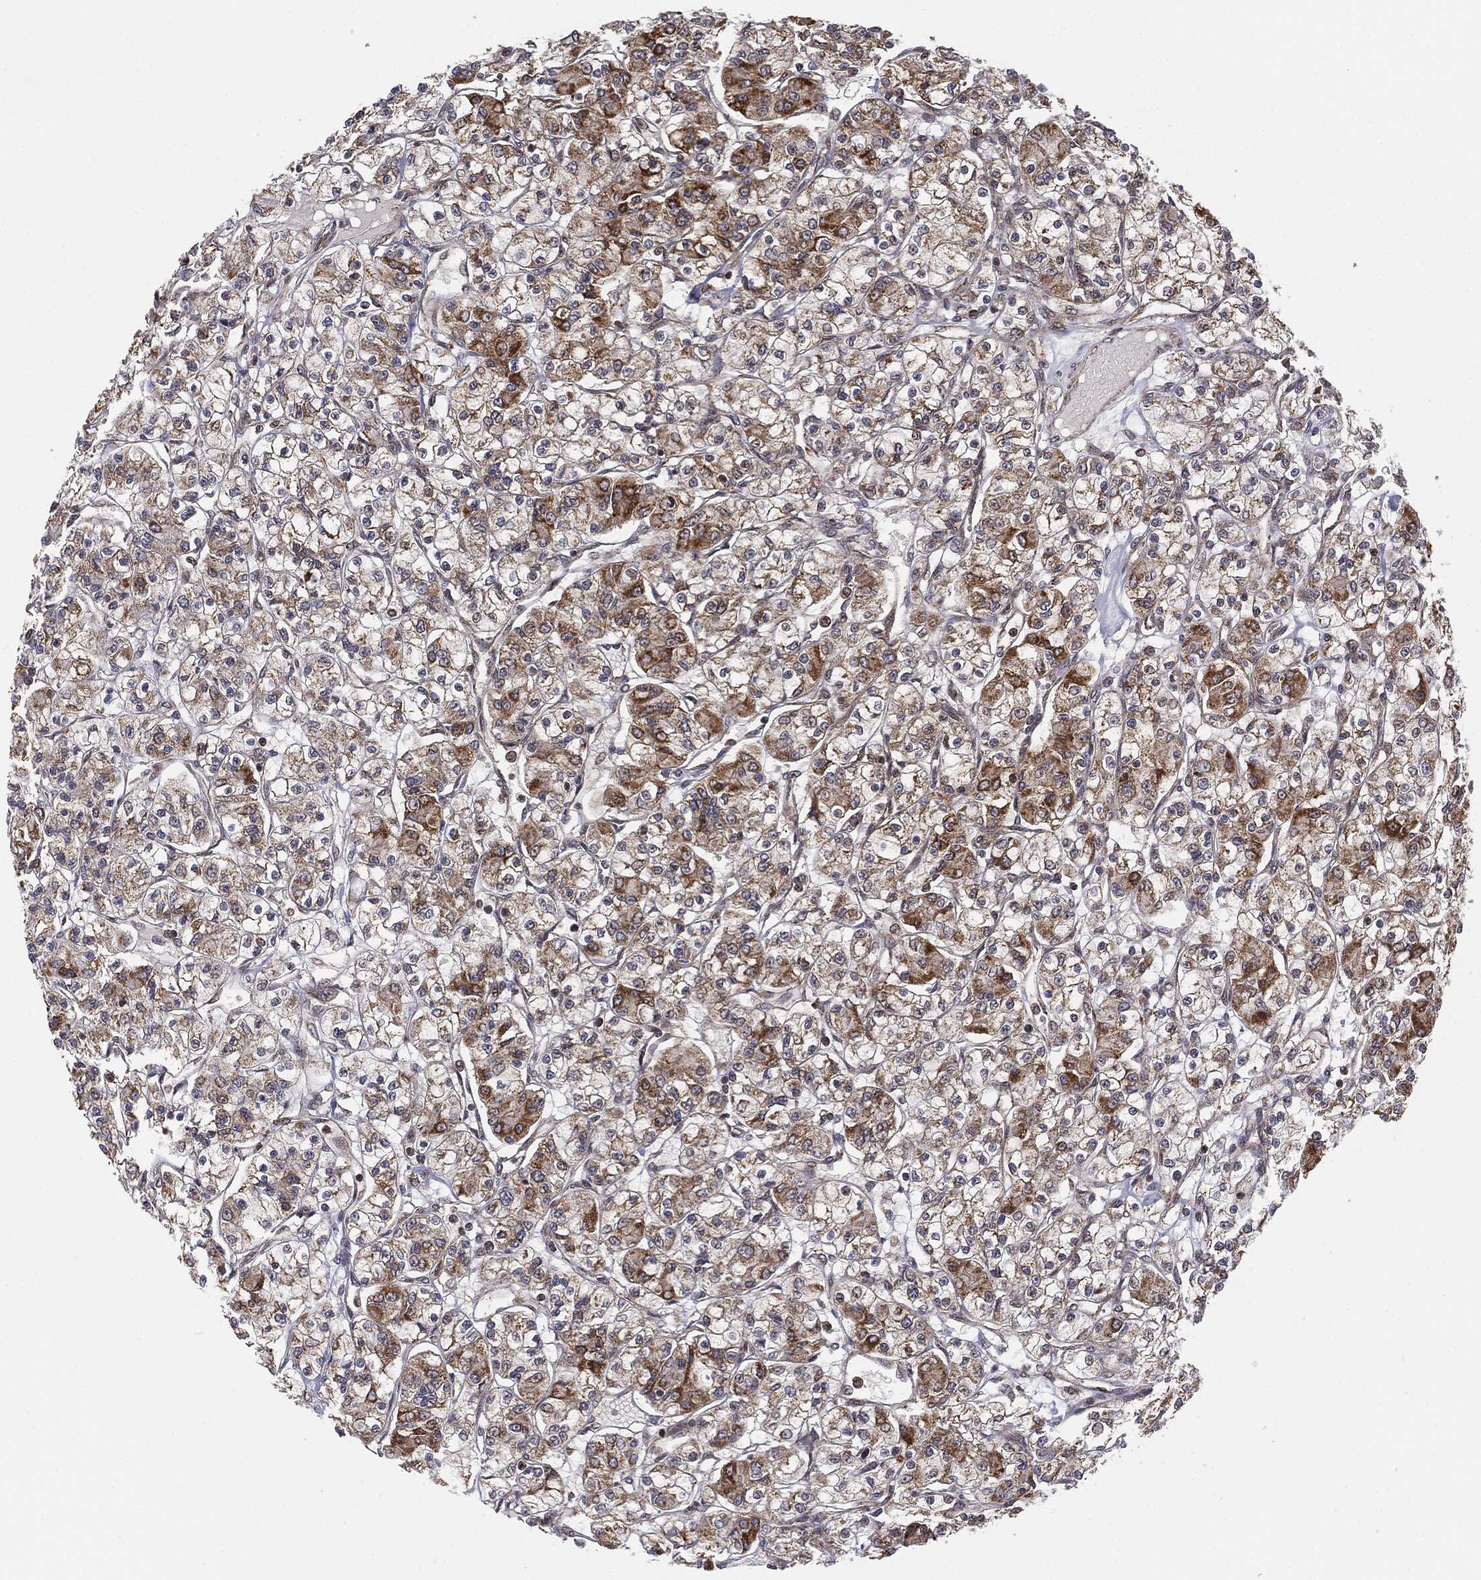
{"staining": {"intensity": "strong", "quantity": ">75%", "location": "cytoplasmic/membranous"}, "tissue": "renal cancer", "cell_type": "Tumor cells", "image_type": "cancer", "snomed": [{"axis": "morphology", "description": "Adenocarcinoma, NOS"}, {"axis": "topography", "description": "Kidney"}], "caption": "Adenocarcinoma (renal) tissue exhibits strong cytoplasmic/membranous positivity in approximately >75% of tumor cells (Stains: DAB (3,3'-diaminobenzidine) in brown, nuclei in blue, Microscopy: brightfield microscopy at high magnification).", "gene": "MTOR", "patient": {"sex": "female", "age": 59}}